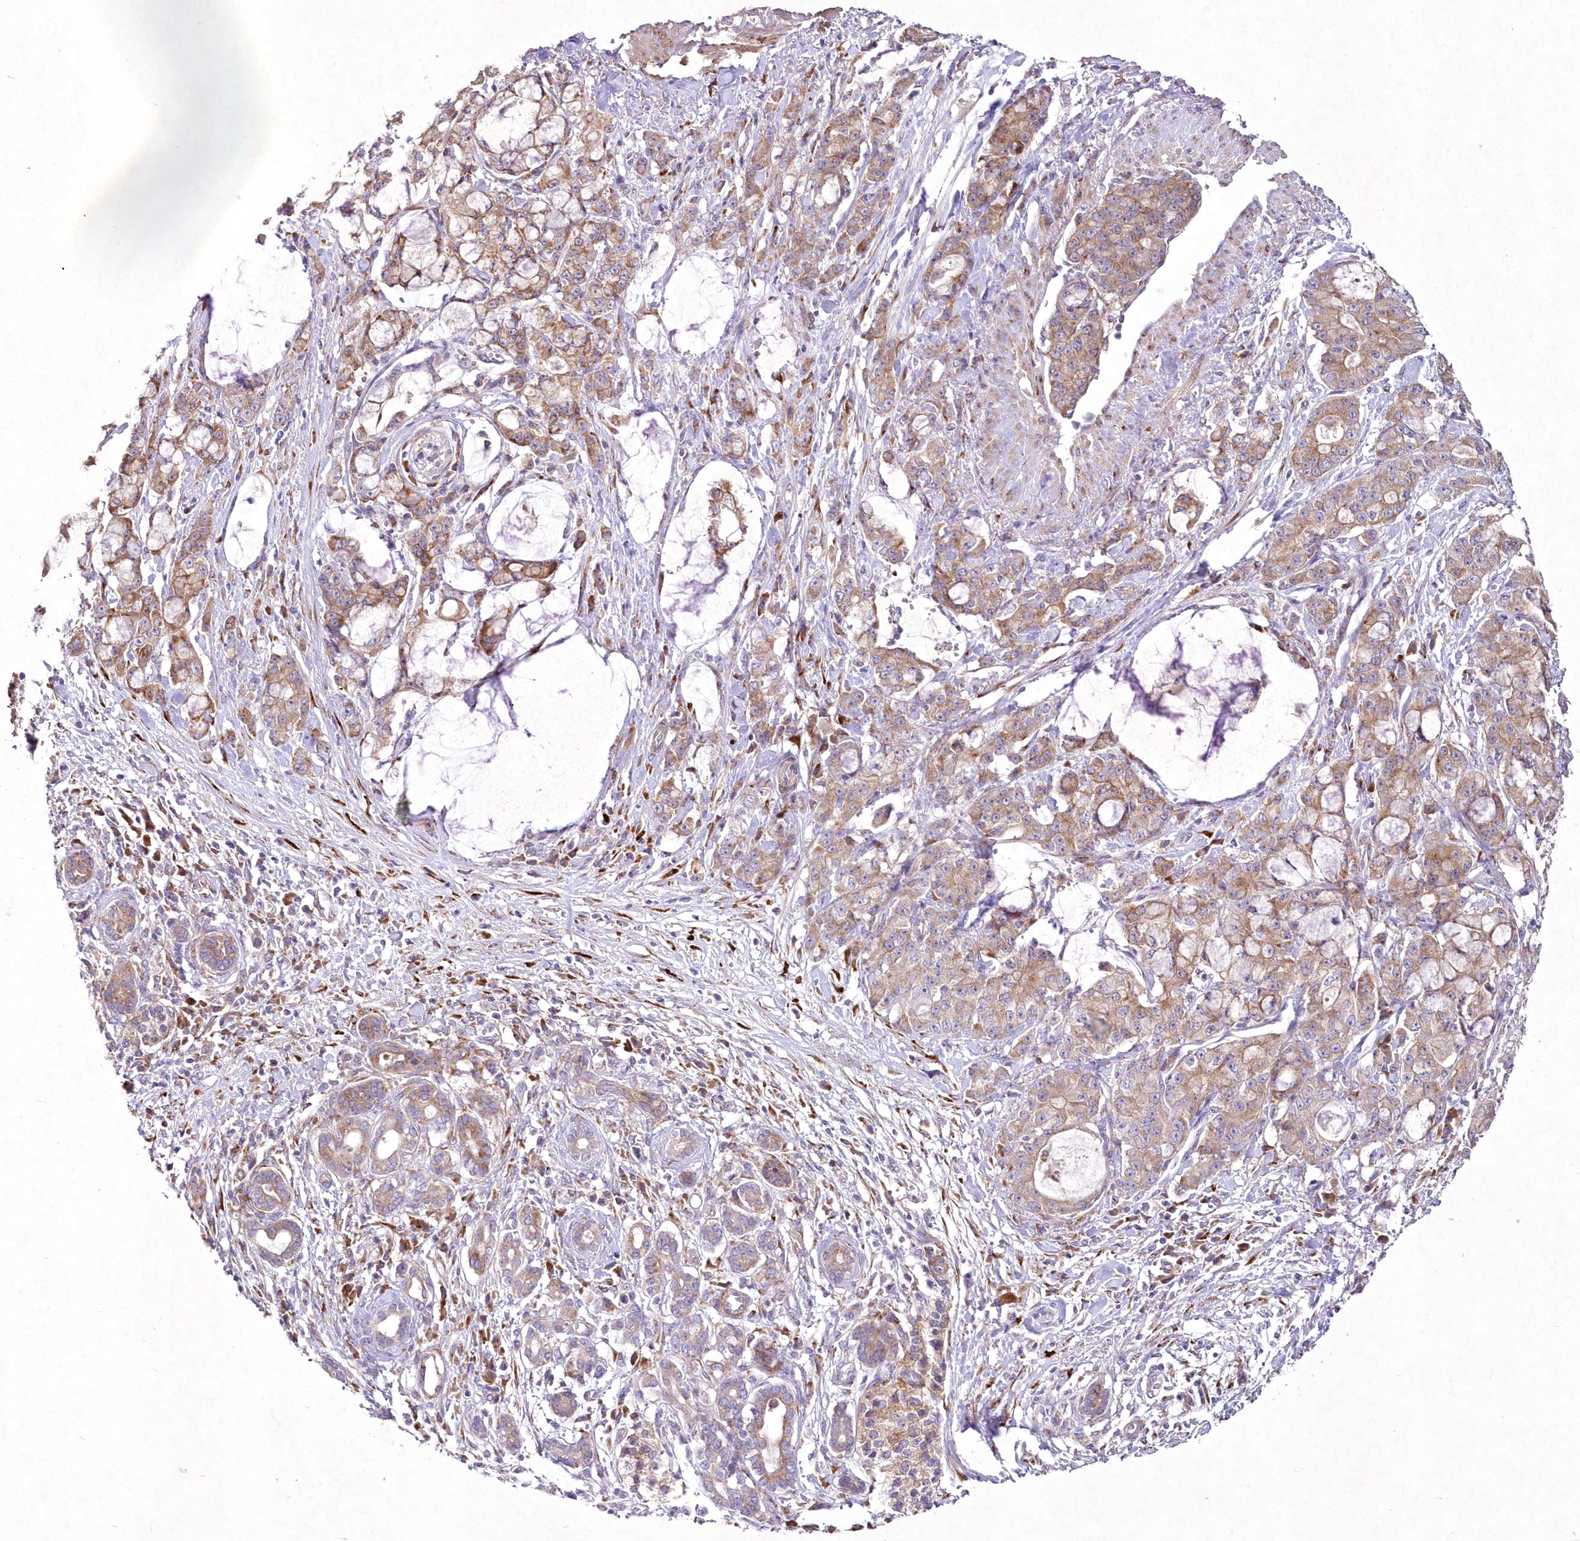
{"staining": {"intensity": "moderate", "quantity": ">75%", "location": "cytoplasmic/membranous"}, "tissue": "pancreatic cancer", "cell_type": "Tumor cells", "image_type": "cancer", "snomed": [{"axis": "morphology", "description": "Adenocarcinoma, NOS"}, {"axis": "topography", "description": "Pancreas"}], "caption": "This photomicrograph demonstrates IHC staining of pancreatic cancer, with medium moderate cytoplasmic/membranous positivity in approximately >75% of tumor cells.", "gene": "ARFGEF3", "patient": {"sex": "female", "age": 73}}